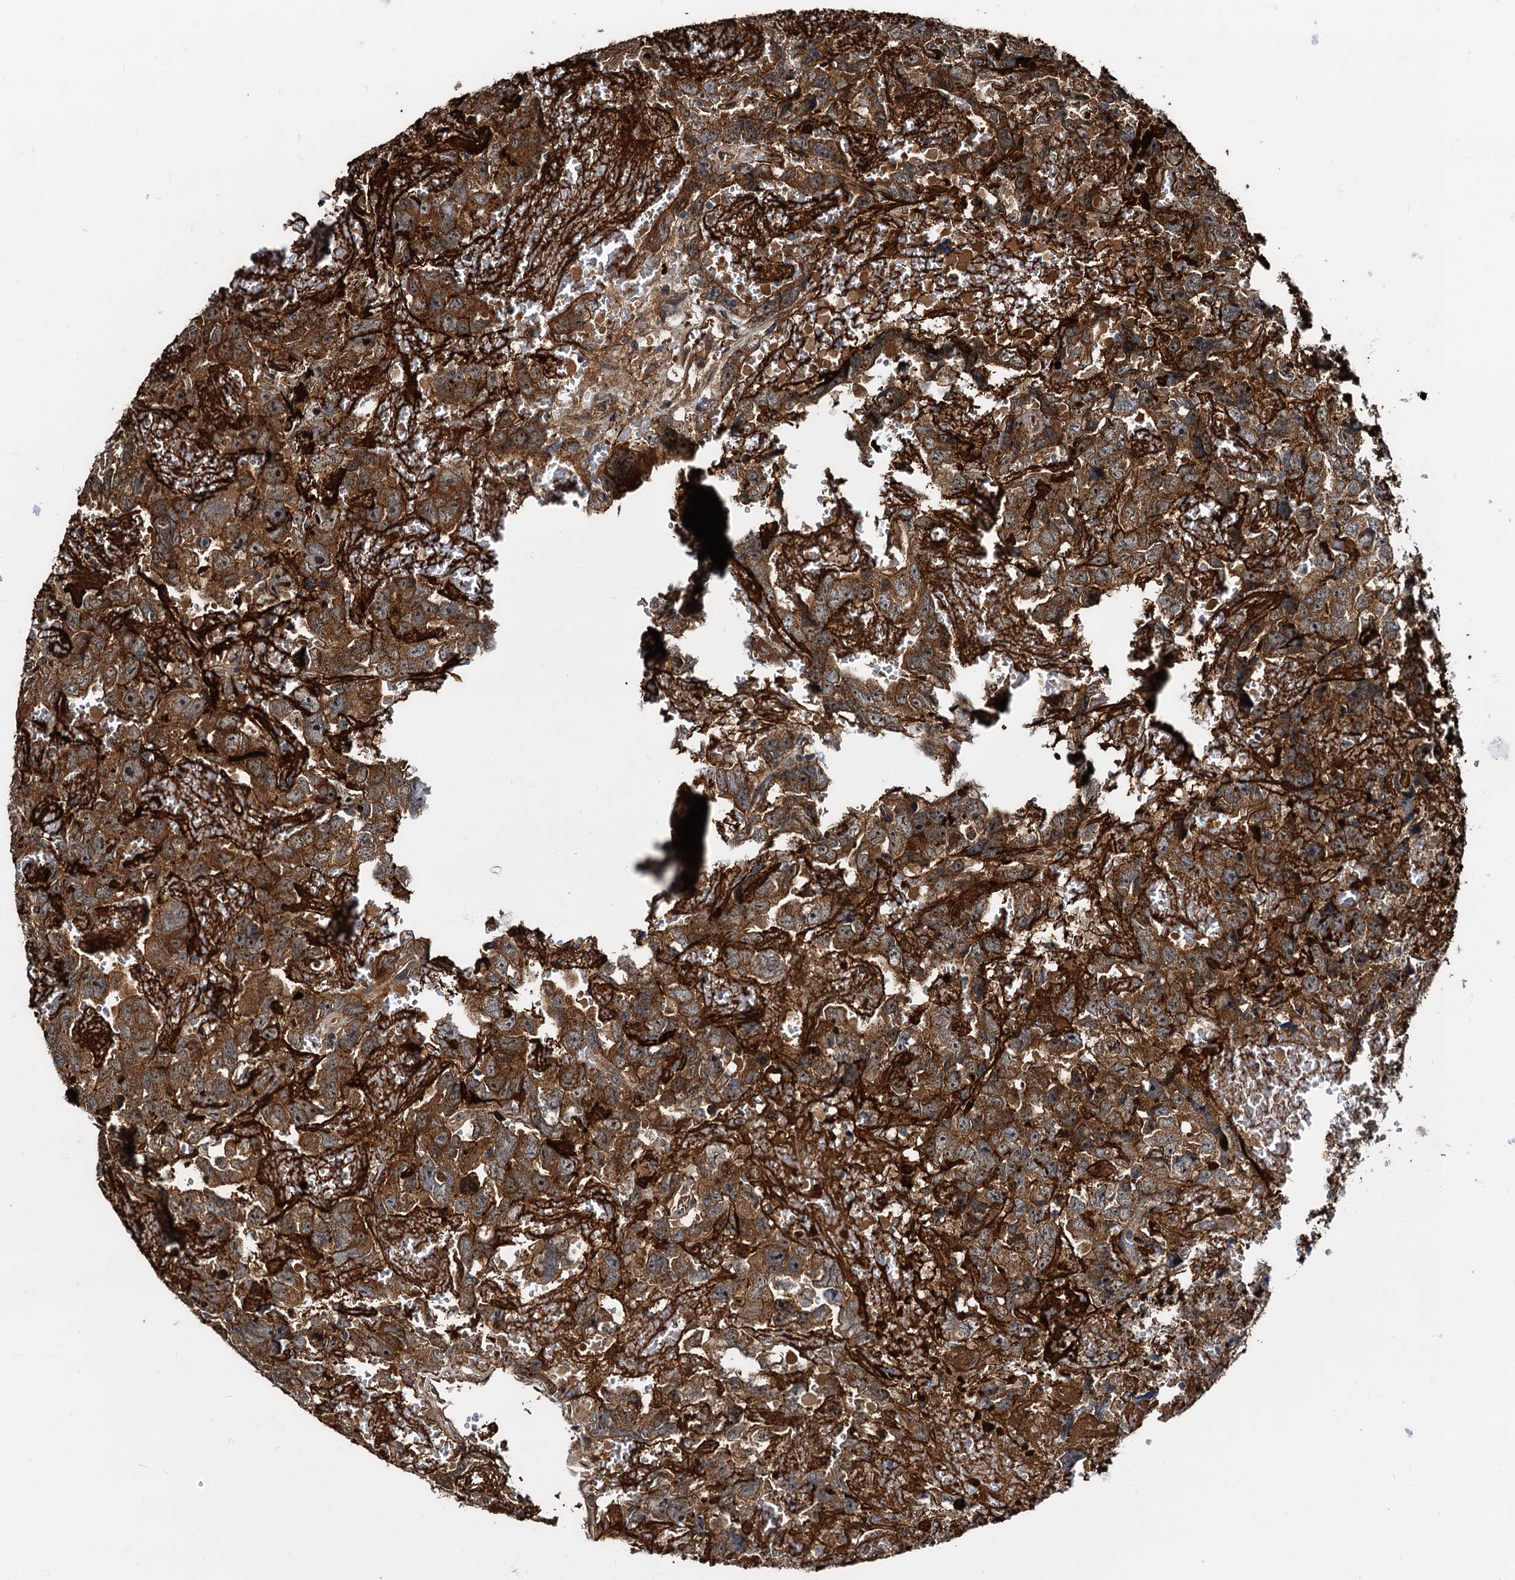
{"staining": {"intensity": "strong", "quantity": ">75%", "location": "cytoplasmic/membranous"}, "tissue": "testis cancer", "cell_type": "Tumor cells", "image_type": "cancer", "snomed": [{"axis": "morphology", "description": "Carcinoma, Embryonal, NOS"}, {"axis": "topography", "description": "Testis"}], "caption": "Testis embryonal carcinoma stained for a protein (brown) shows strong cytoplasmic/membranous positive positivity in approximately >75% of tumor cells.", "gene": "PEX5", "patient": {"sex": "male", "age": 45}}